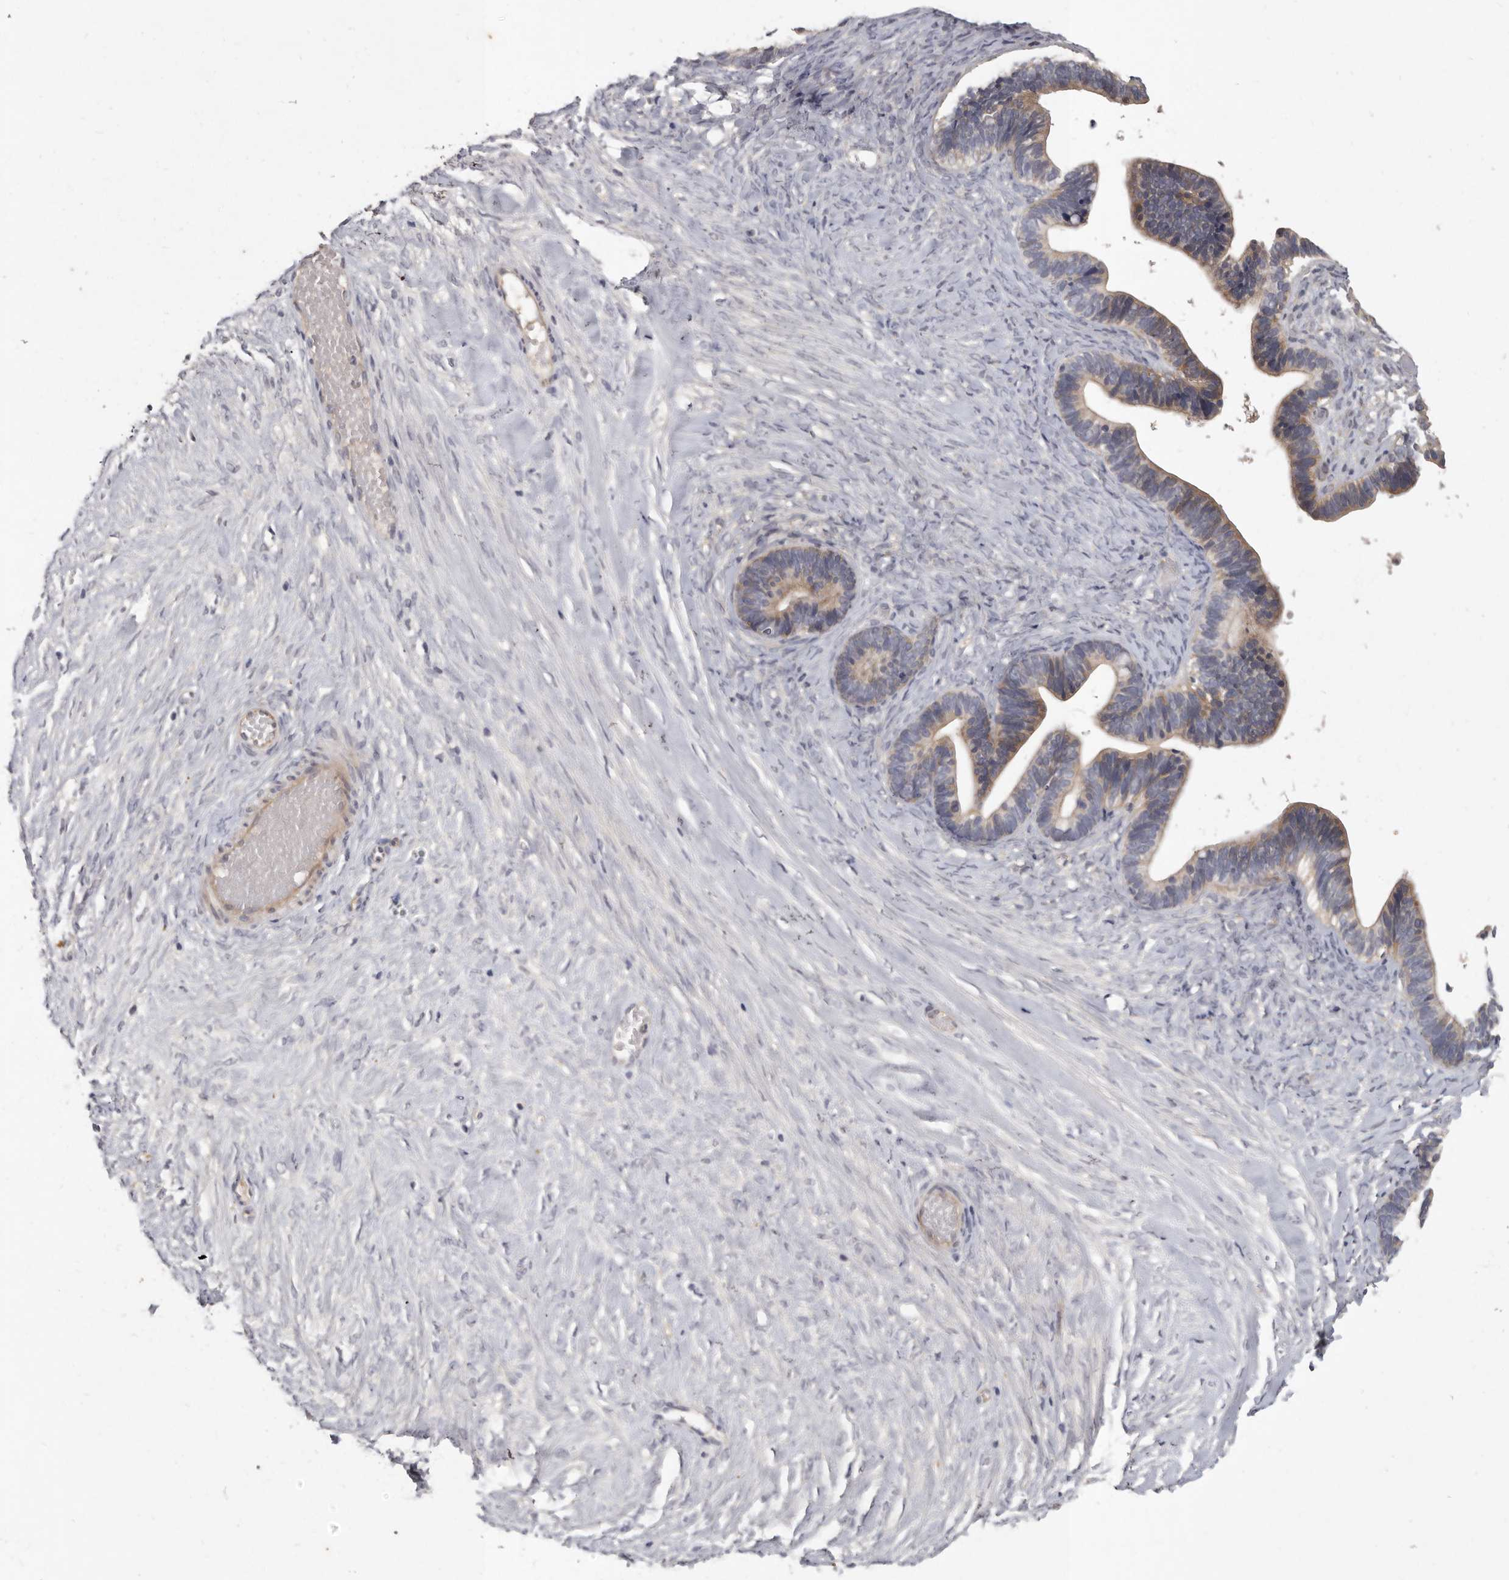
{"staining": {"intensity": "weak", "quantity": "<25%", "location": "cytoplasmic/membranous"}, "tissue": "ovarian cancer", "cell_type": "Tumor cells", "image_type": "cancer", "snomed": [{"axis": "morphology", "description": "Cystadenocarcinoma, serous, NOS"}, {"axis": "topography", "description": "Ovary"}], "caption": "Ovarian cancer (serous cystadenocarcinoma) stained for a protein using immunohistochemistry (IHC) reveals no expression tumor cells.", "gene": "SLC22A1", "patient": {"sex": "female", "age": 56}}